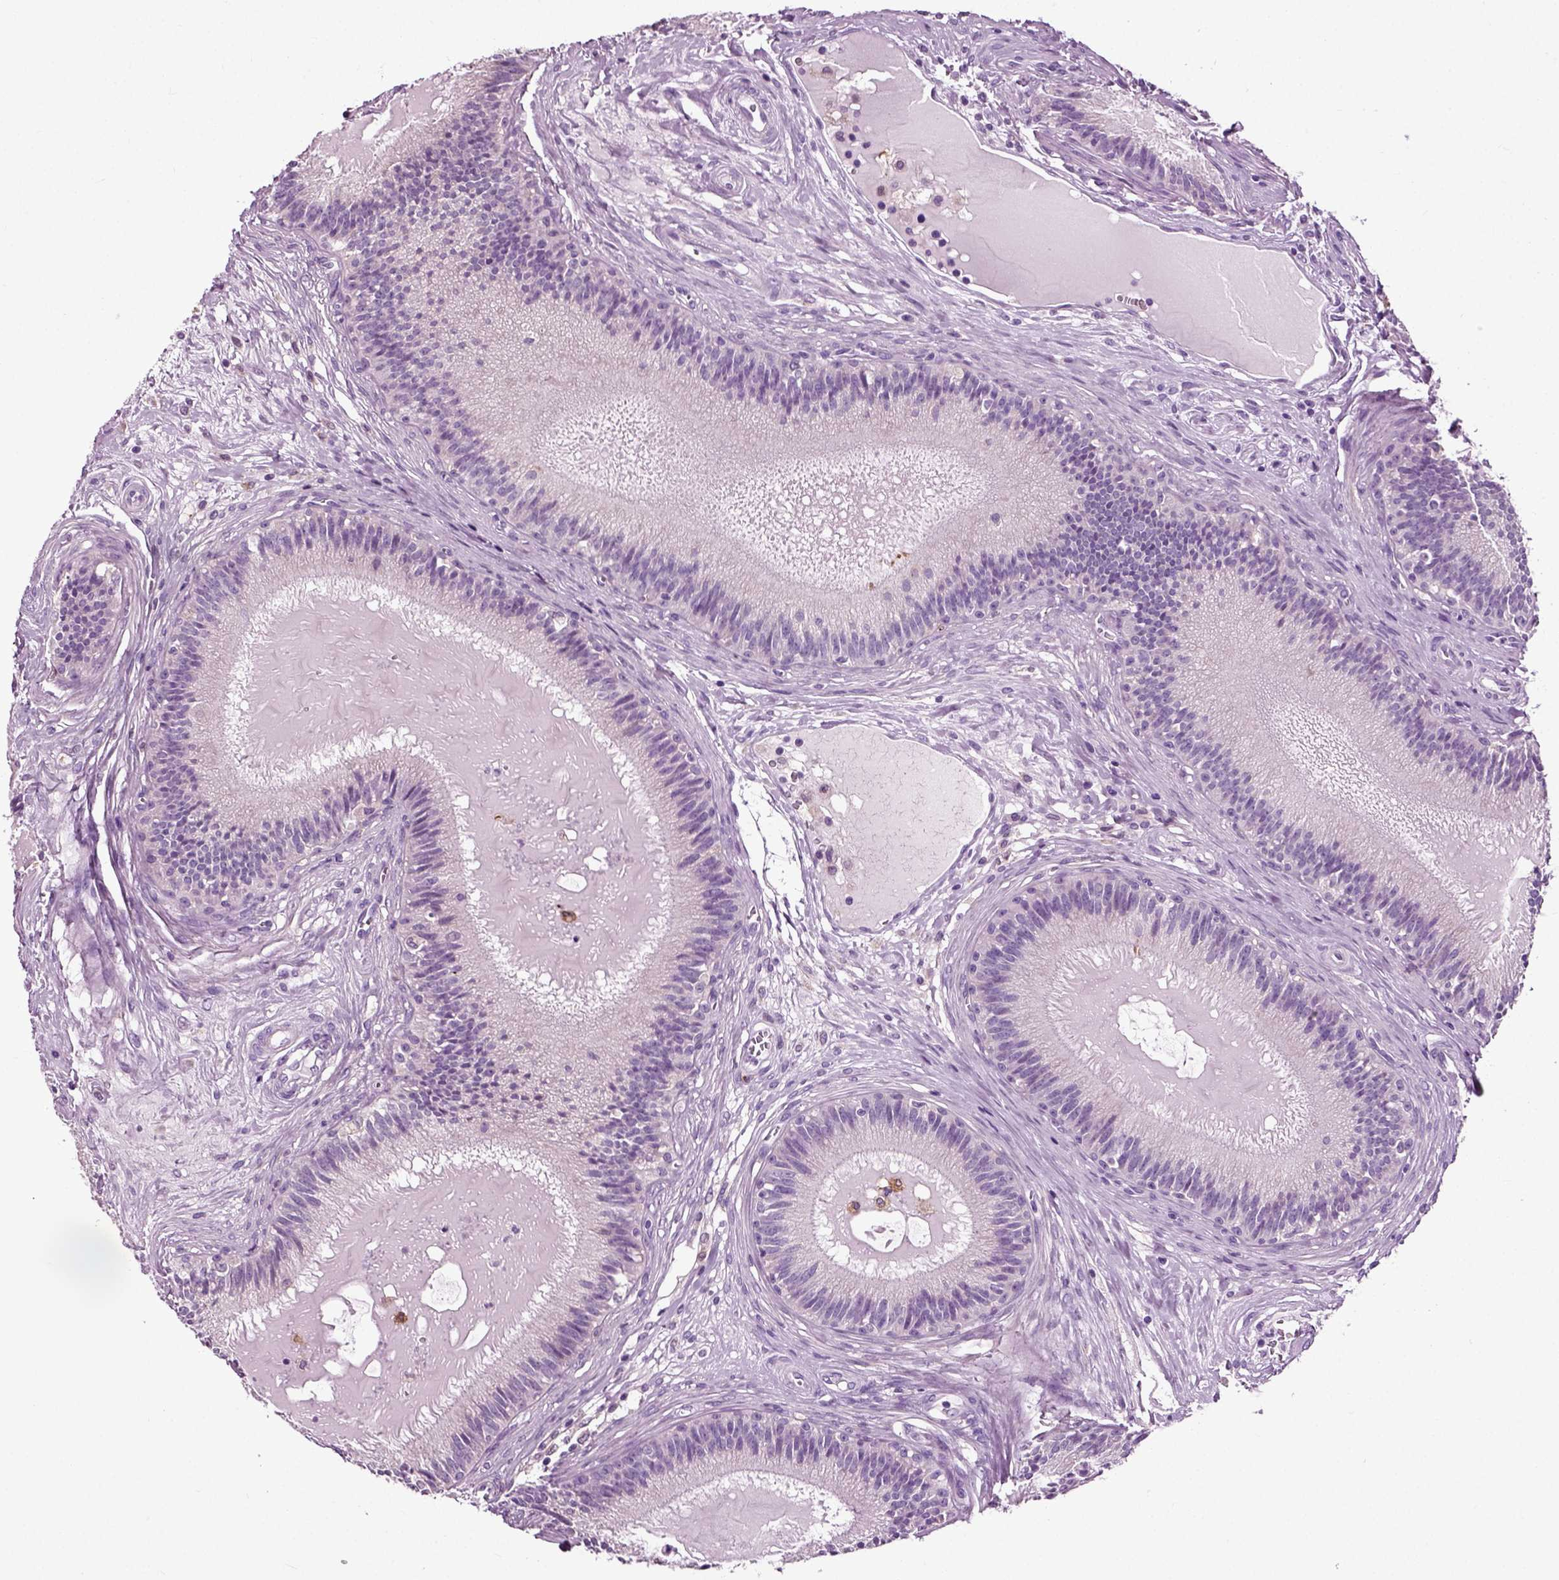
{"staining": {"intensity": "negative", "quantity": "none", "location": "none"}, "tissue": "epididymis", "cell_type": "Glandular cells", "image_type": "normal", "snomed": [{"axis": "morphology", "description": "Normal tissue, NOS"}, {"axis": "topography", "description": "Epididymis"}], "caption": "This photomicrograph is of benign epididymis stained with immunohistochemistry (IHC) to label a protein in brown with the nuclei are counter-stained blue. There is no positivity in glandular cells. The staining is performed using DAB brown chromogen with nuclei counter-stained in using hematoxylin.", "gene": "DNAH10", "patient": {"sex": "male", "age": 27}}